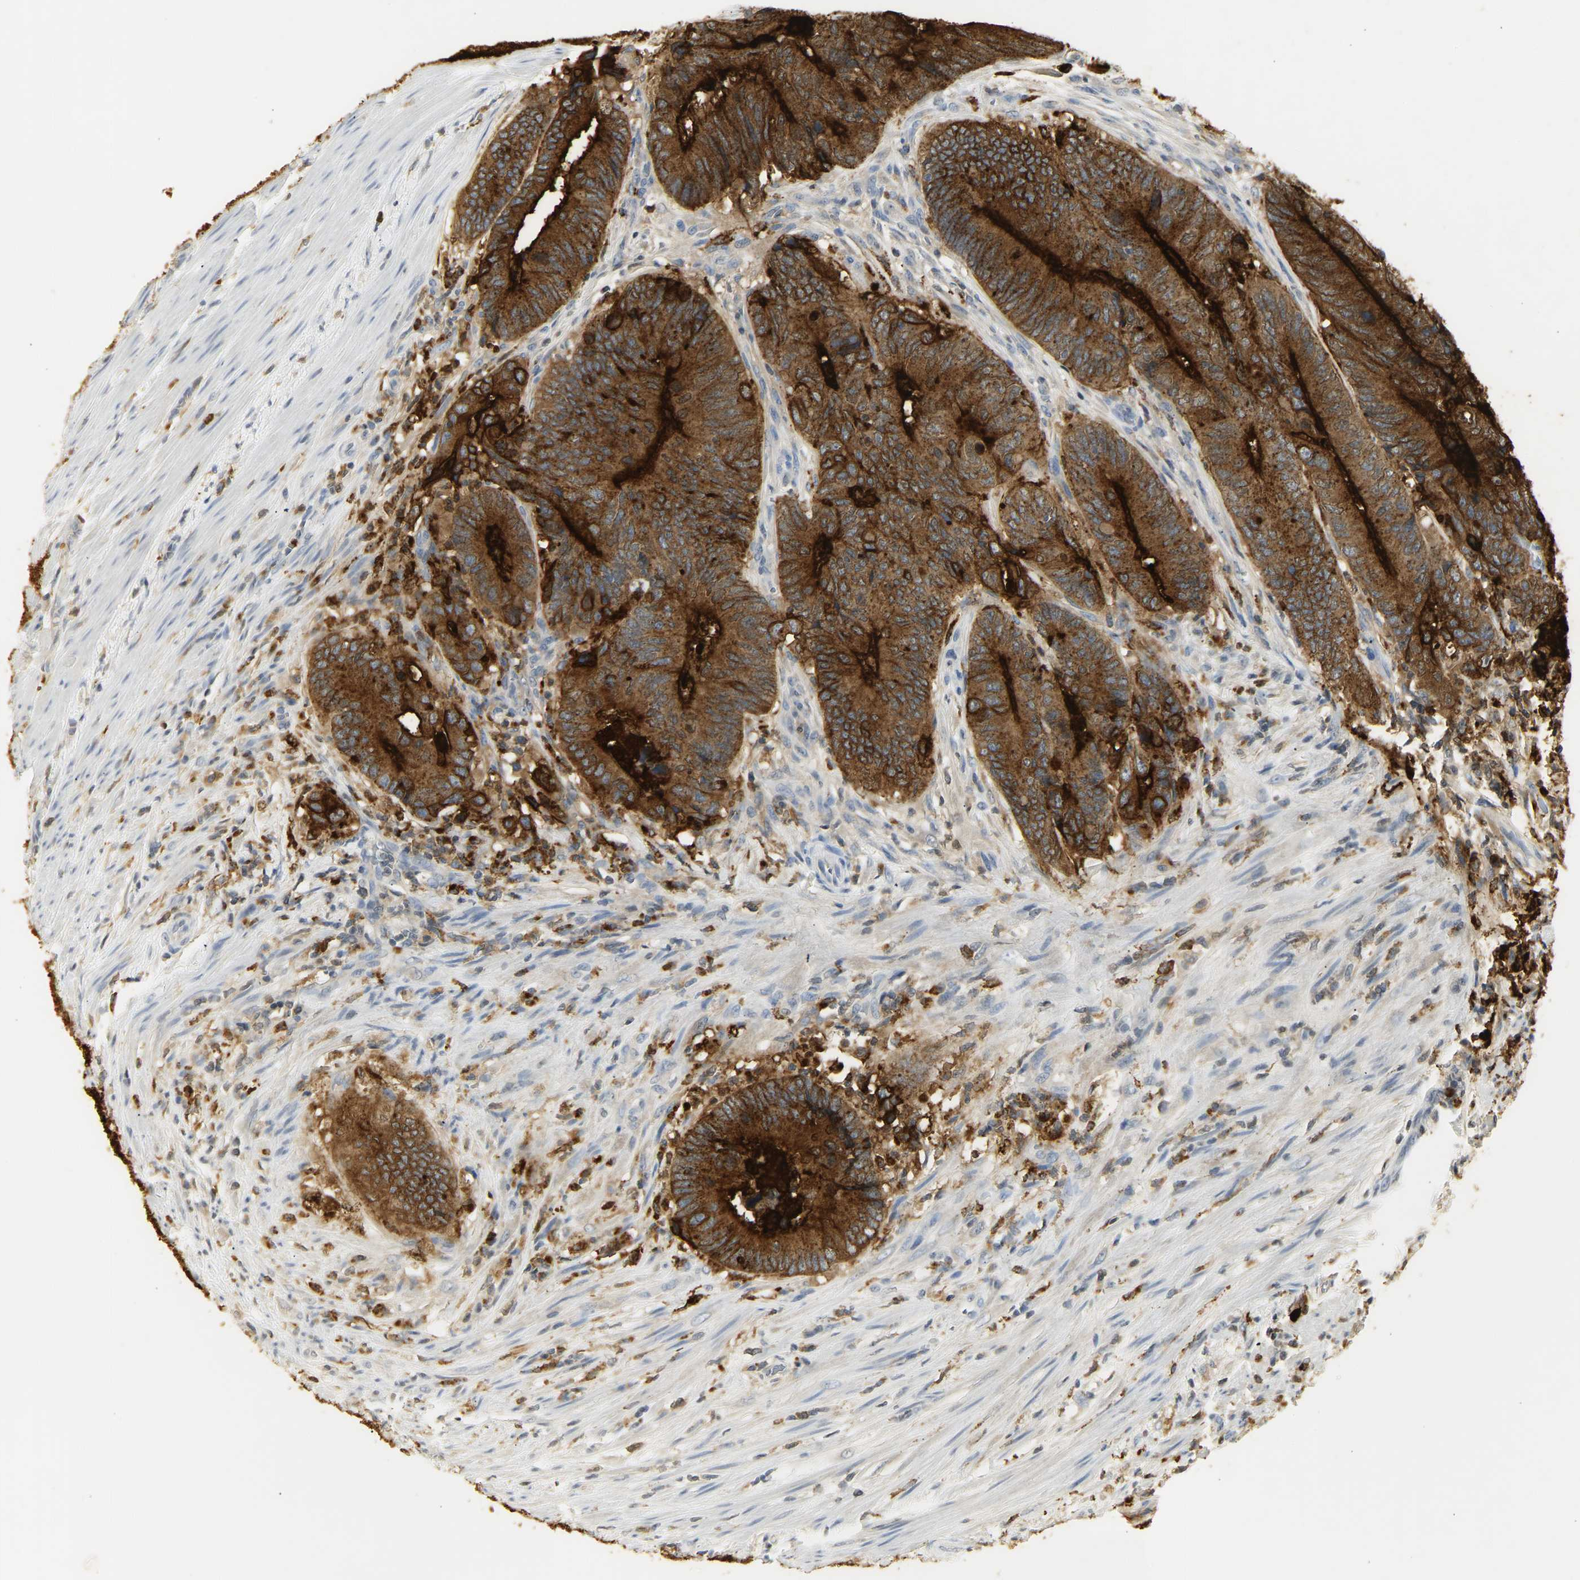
{"staining": {"intensity": "strong", "quantity": ">75%", "location": "cytoplasmic/membranous"}, "tissue": "colorectal cancer", "cell_type": "Tumor cells", "image_type": "cancer", "snomed": [{"axis": "morphology", "description": "Normal tissue, NOS"}, {"axis": "morphology", "description": "Adenocarcinoma, NOS"}, {"axis": "topography", "description": "Colon"}], "caption": "Immunohistochemical staining of human adenocarcinoma (colorectal) exhibits strong cytoplasmic/membranous protein positivity in about >75% of tumor cells. The protein is shown in brown color, while the nuclei are stained blue.", "gene": "CEACAM5", "patient": {"sex": "male", "age": 56}}